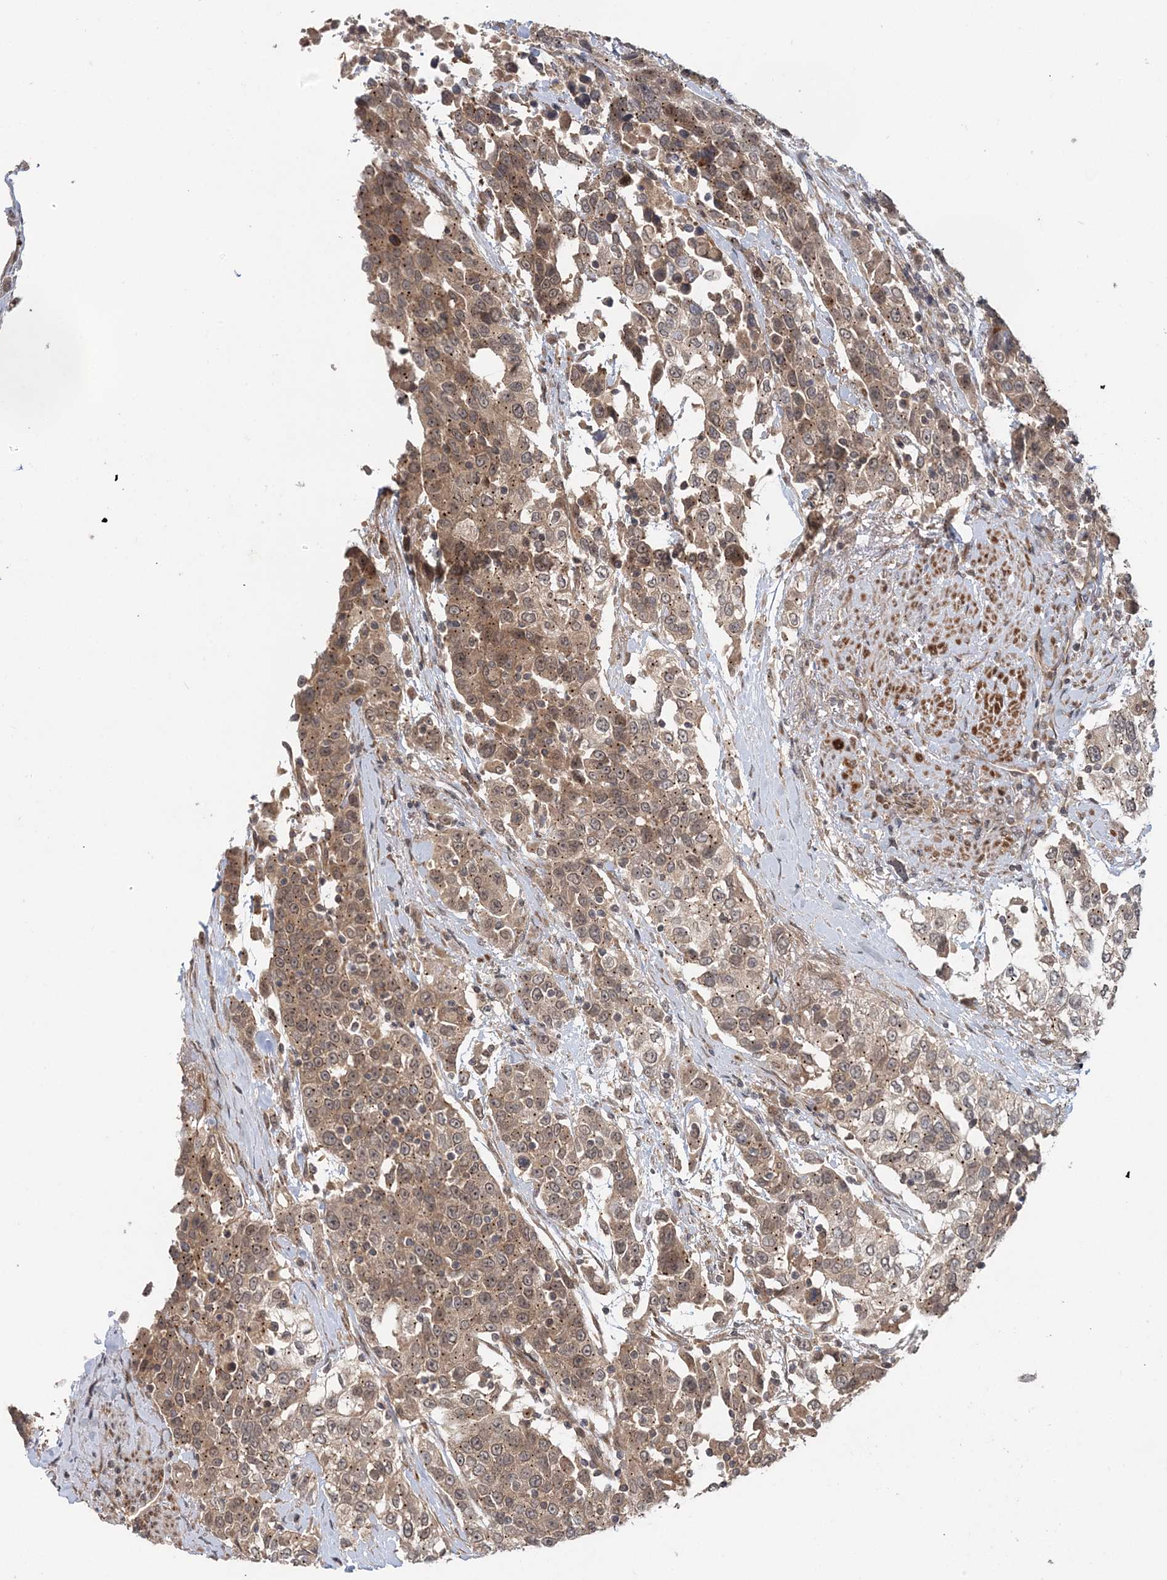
{"staining": {"intensity": "moderate", "quantity": ">75%", "location": "cytoplasmic/membranous"}, "tissue": "urothelial cancer", "cell_type": "Tumor cells", "image_type": "cancer", "snomed": [{"axis": "morphology", "description": "Urothelial carcinoma, High grade"}, {"axis": "topography", "description": "Urinary bladder"}], "caption": "Immunohistochemistry of urothelial carcinoma (high-grade) shows medium levels of moderate cytoplasmic/membranous positivity in approximately >75% of tumor cells.", "gene": "UBTD2", "patient": {"sex": "female", "age": 80}}